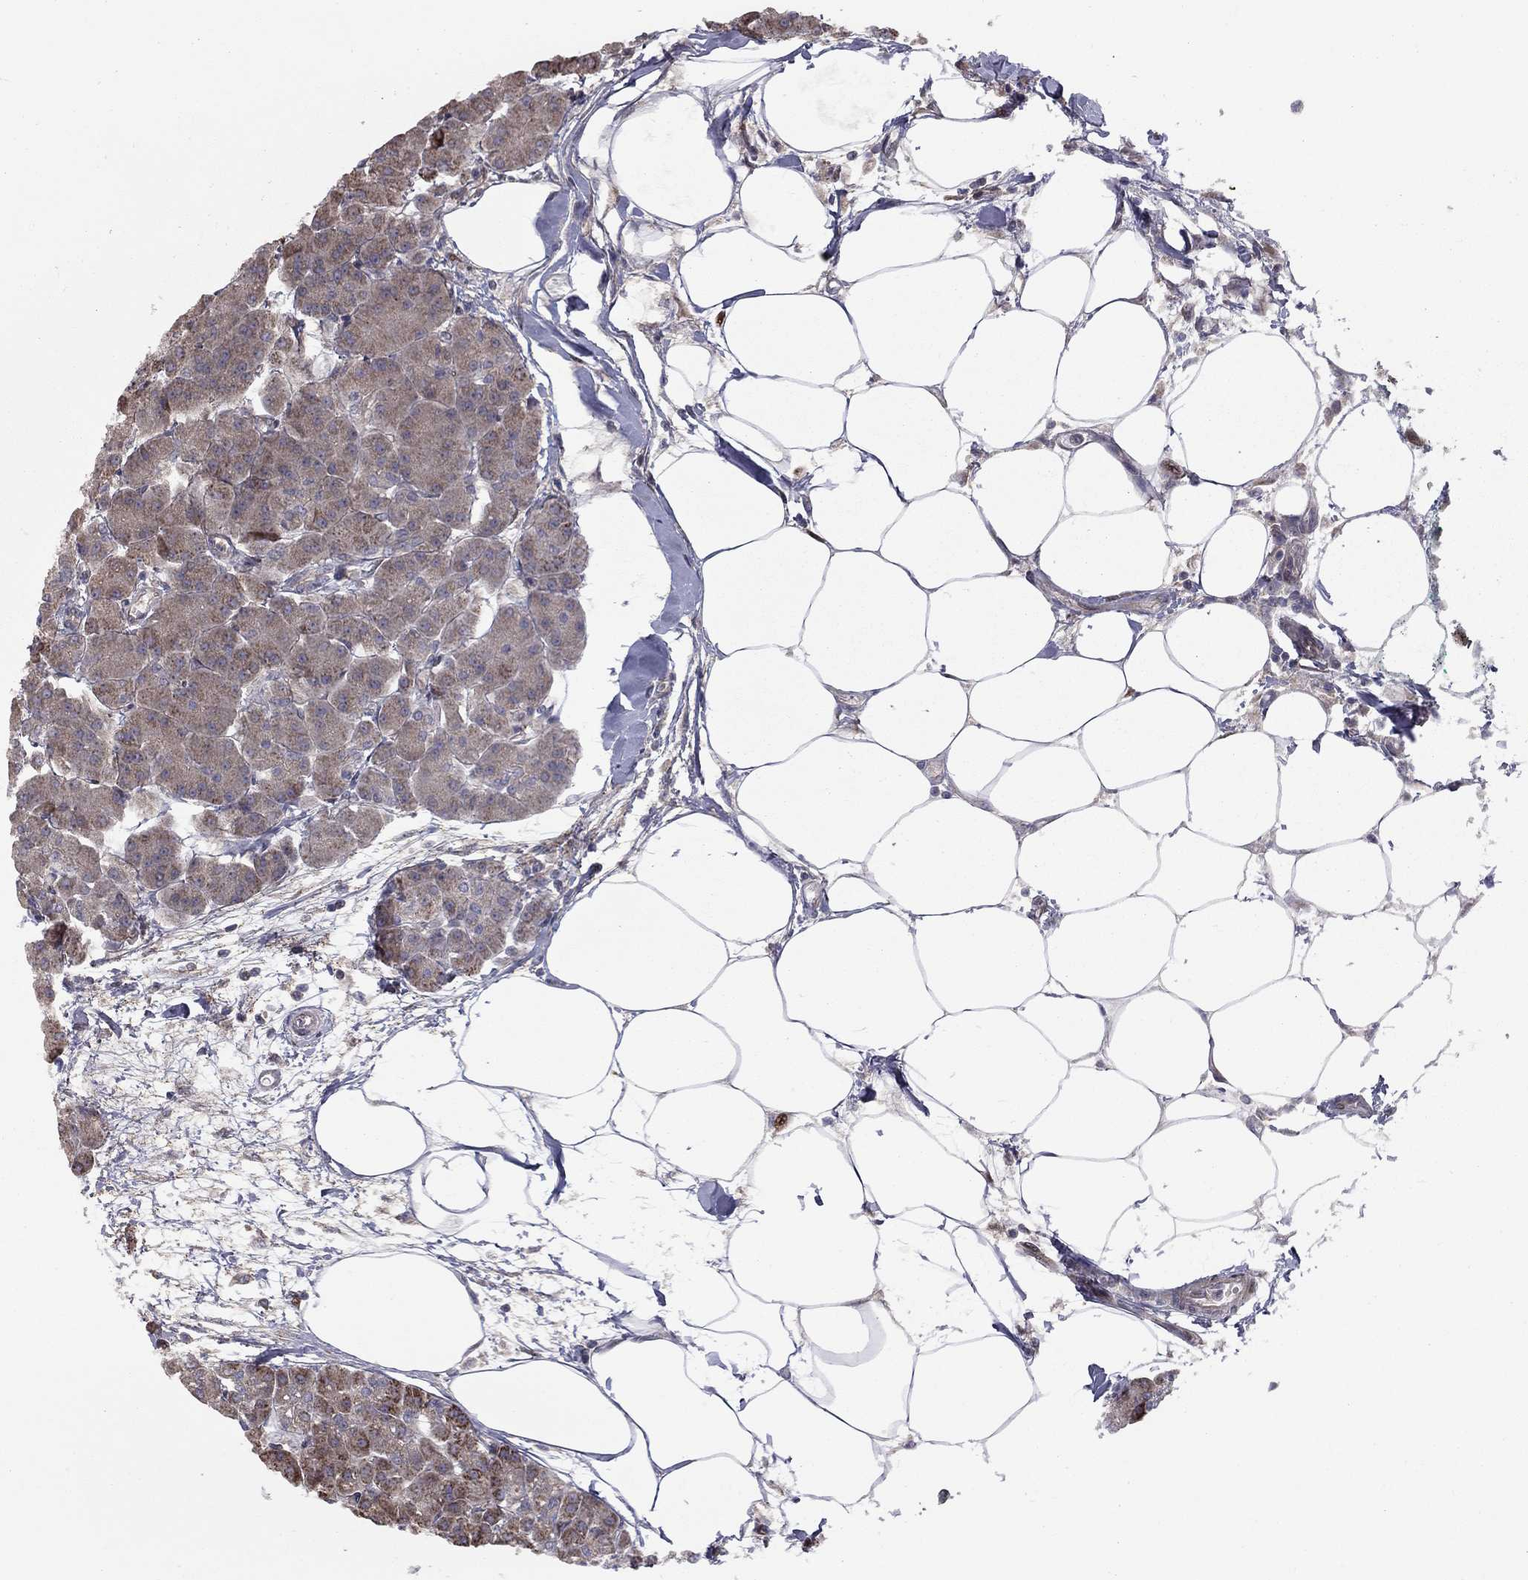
{"staining": {"intensity": "strong", "quantity": ">75%", "location": "cytoplasmic/membranous"}, "tissue": "pancreas", "cell_type": "Exocrine glandular cells", "image_type": "normal", "snomed": [{"axis": "morphology", "description": "Normal tissue, NOS"}, {"axis": "topography", "description": "Adipose tissue"}, {"axis": "topography", "description": "Pancreas"}, {"axis": "topography", "description": "Peripheral nerve tissue"}], "caption": "Immunohistochemistry micrograph of unremarkable human pancreas stained for a protein (brown), which reveals high levels of strong cytoplasmic/membranous positivity in about >75% of exocrine glandular cells.", "gene": "DUSP7", "patient": {"sex": "female", "age": 58}}